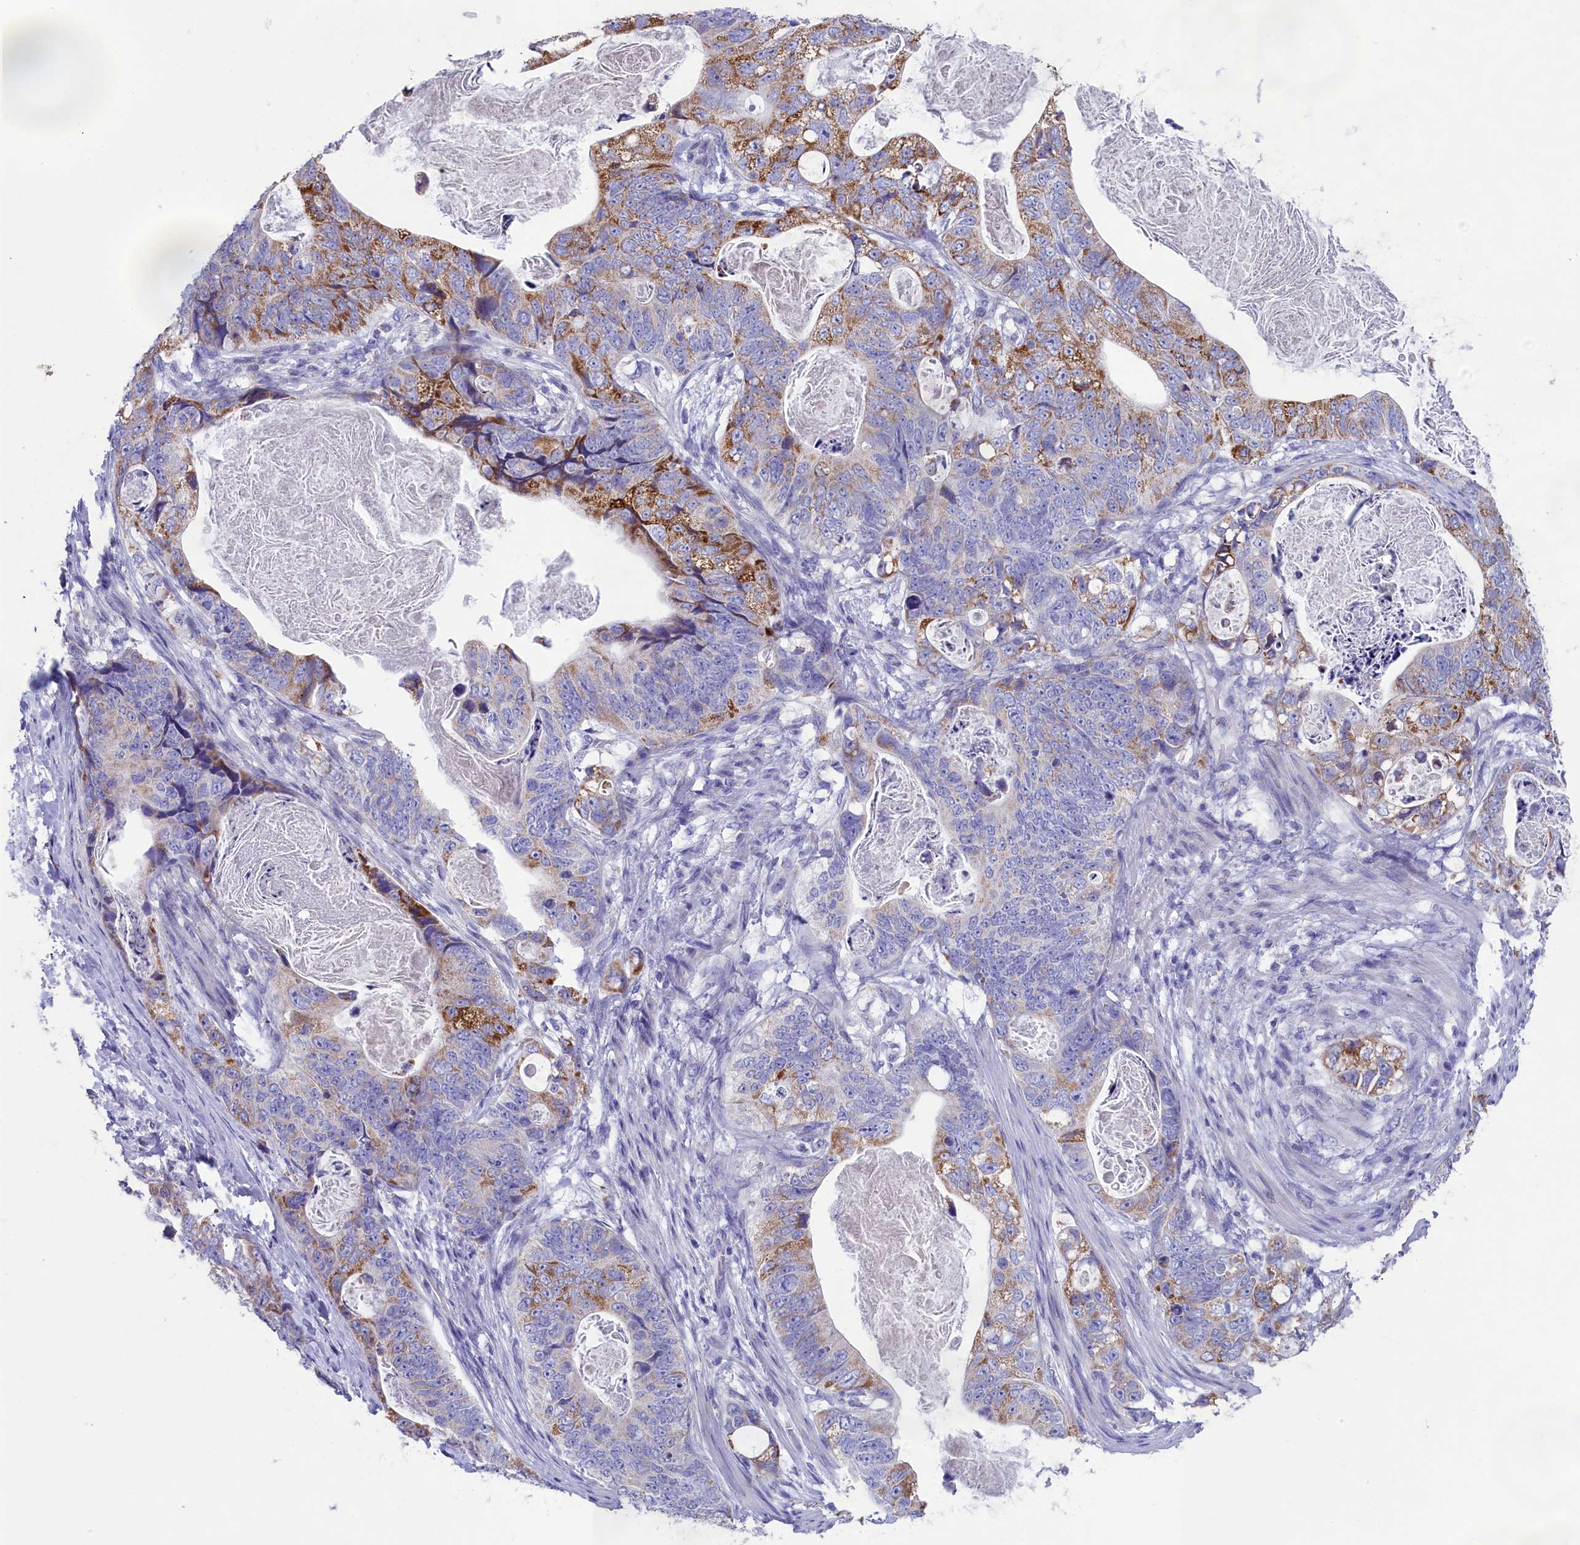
{"staining": {"intensity": "moderate", "quantity": "<25%", "location": "cytoplasmic/membranous"}, "tissue": "stomach cancer", "cell_type": "Tumor cells", "image_type": "cancer", "snomed": [{"axis": "morphology", "description": "Normal tissue, NOS"}, {"axis": "morphology", "description": "Adenocarcinoma, NOS"}, {"axis": "topography", "description": "Stomach"}], "caption": "This micrograph shows IHC staining of human stomach cancer (adenocarcinoma), with low moderate cytoplasmic/membranous positivity in about <25% of tumor cells.", "gene": "PRDM12", "patient": {"sex": "female", "age": 89}}